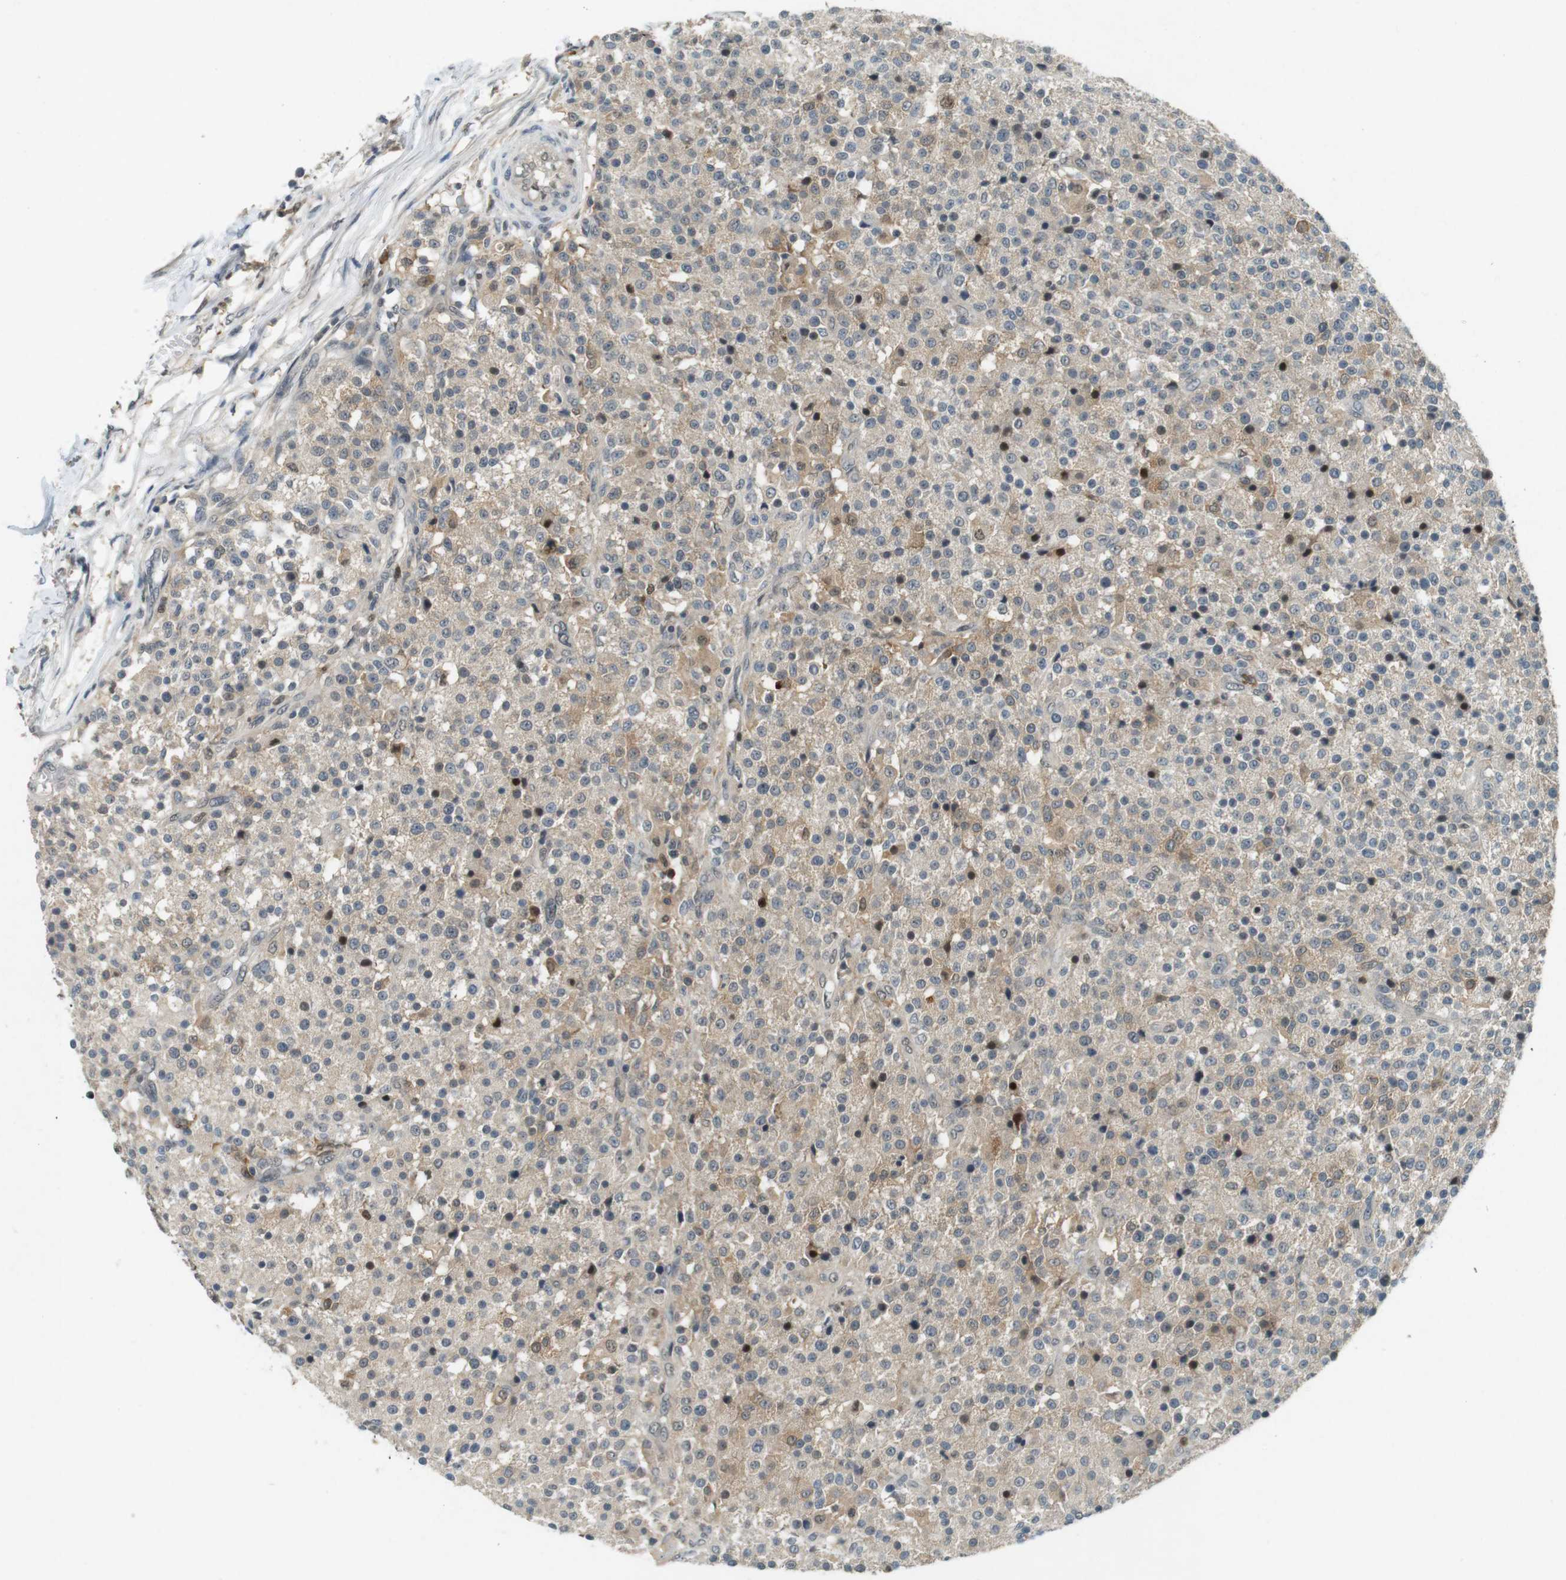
{"staining": {"intensity": "weak", "quantity": "25%-75%", "location": "cytoplasmic/membranous"}, "tissue": "testis cancer", "cell_type": "Tumor cells", "image_type": "cancer", "snomed": [{"axis": "morphology", "description": "Seminoma, NOS"}, {"axis": "topography", "description": "Testis"}], "caption": "Seminoma (testis) stained with immunohistochemistry (IHC) shows weak cytoplasmic/membranous staining in approximately 25%-75% of tumor cells.", "gene": "CDK14", "patient": {"sex": "male", "age": 59}}